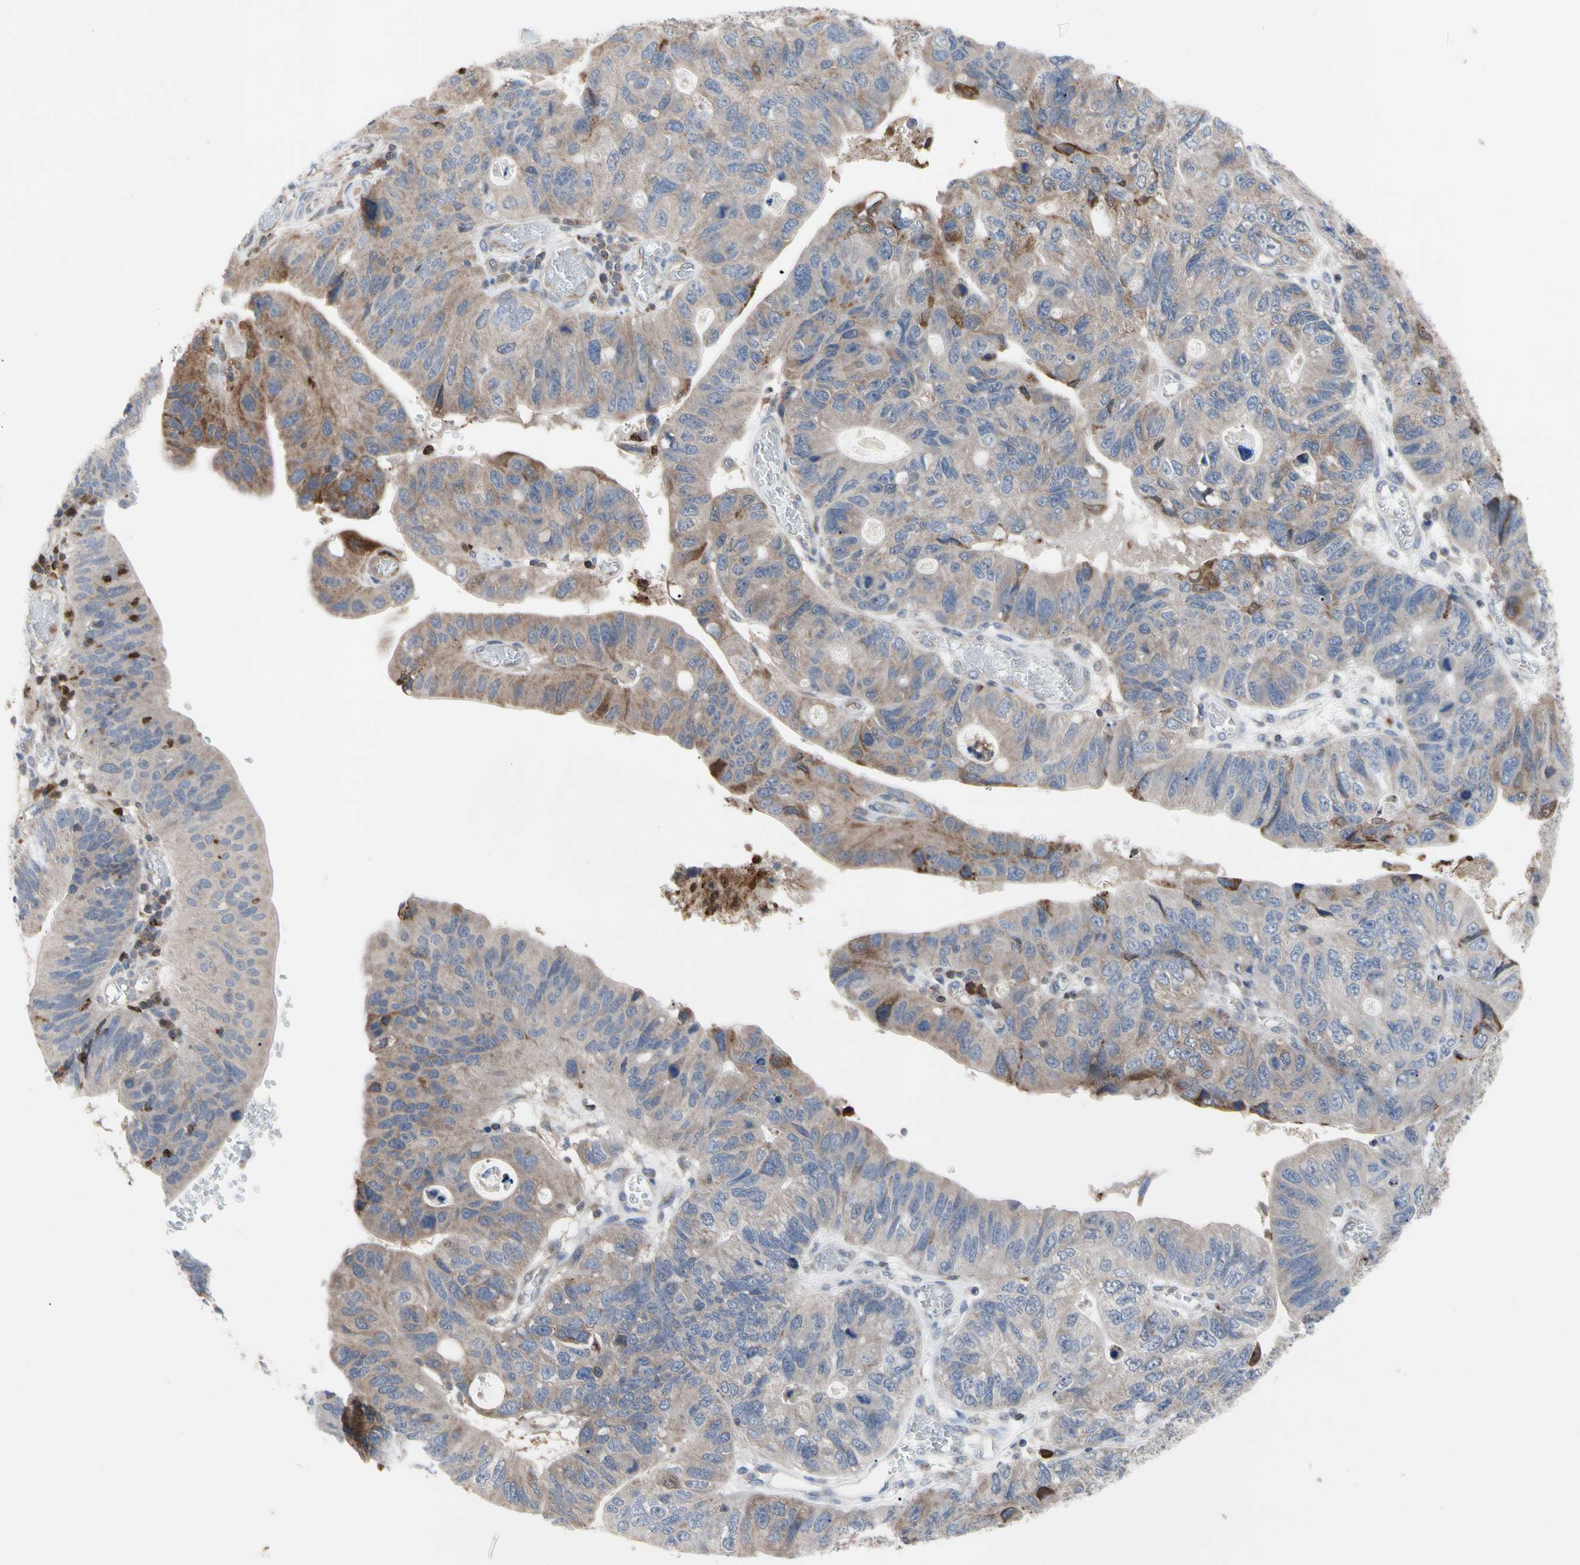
{"staining": {"intensity": "weak", "quantity": "25%-75%", "location": "cytoplasmic/membranous"}, "tissue": "stomach cancer", "cell_type": "Tumor cells", "image_type": "cancer", "snomed": [{"axis": "morphology", "description": "Adenocarcinoma, NOS"}, {"axis": "topography", "description": "Stomach"}], "caption": "This photomicrograph shows adenocarcinoma (stomach) stained with immunohistochemistry (IHC) to label a protein in brown. The cytoplasmic/membranous of tumor cells show weak positivity for the protein. Nuclei are counter-stained blue.", "gene": "MCL1", "patient": {"sex": "male", "age": 59}}